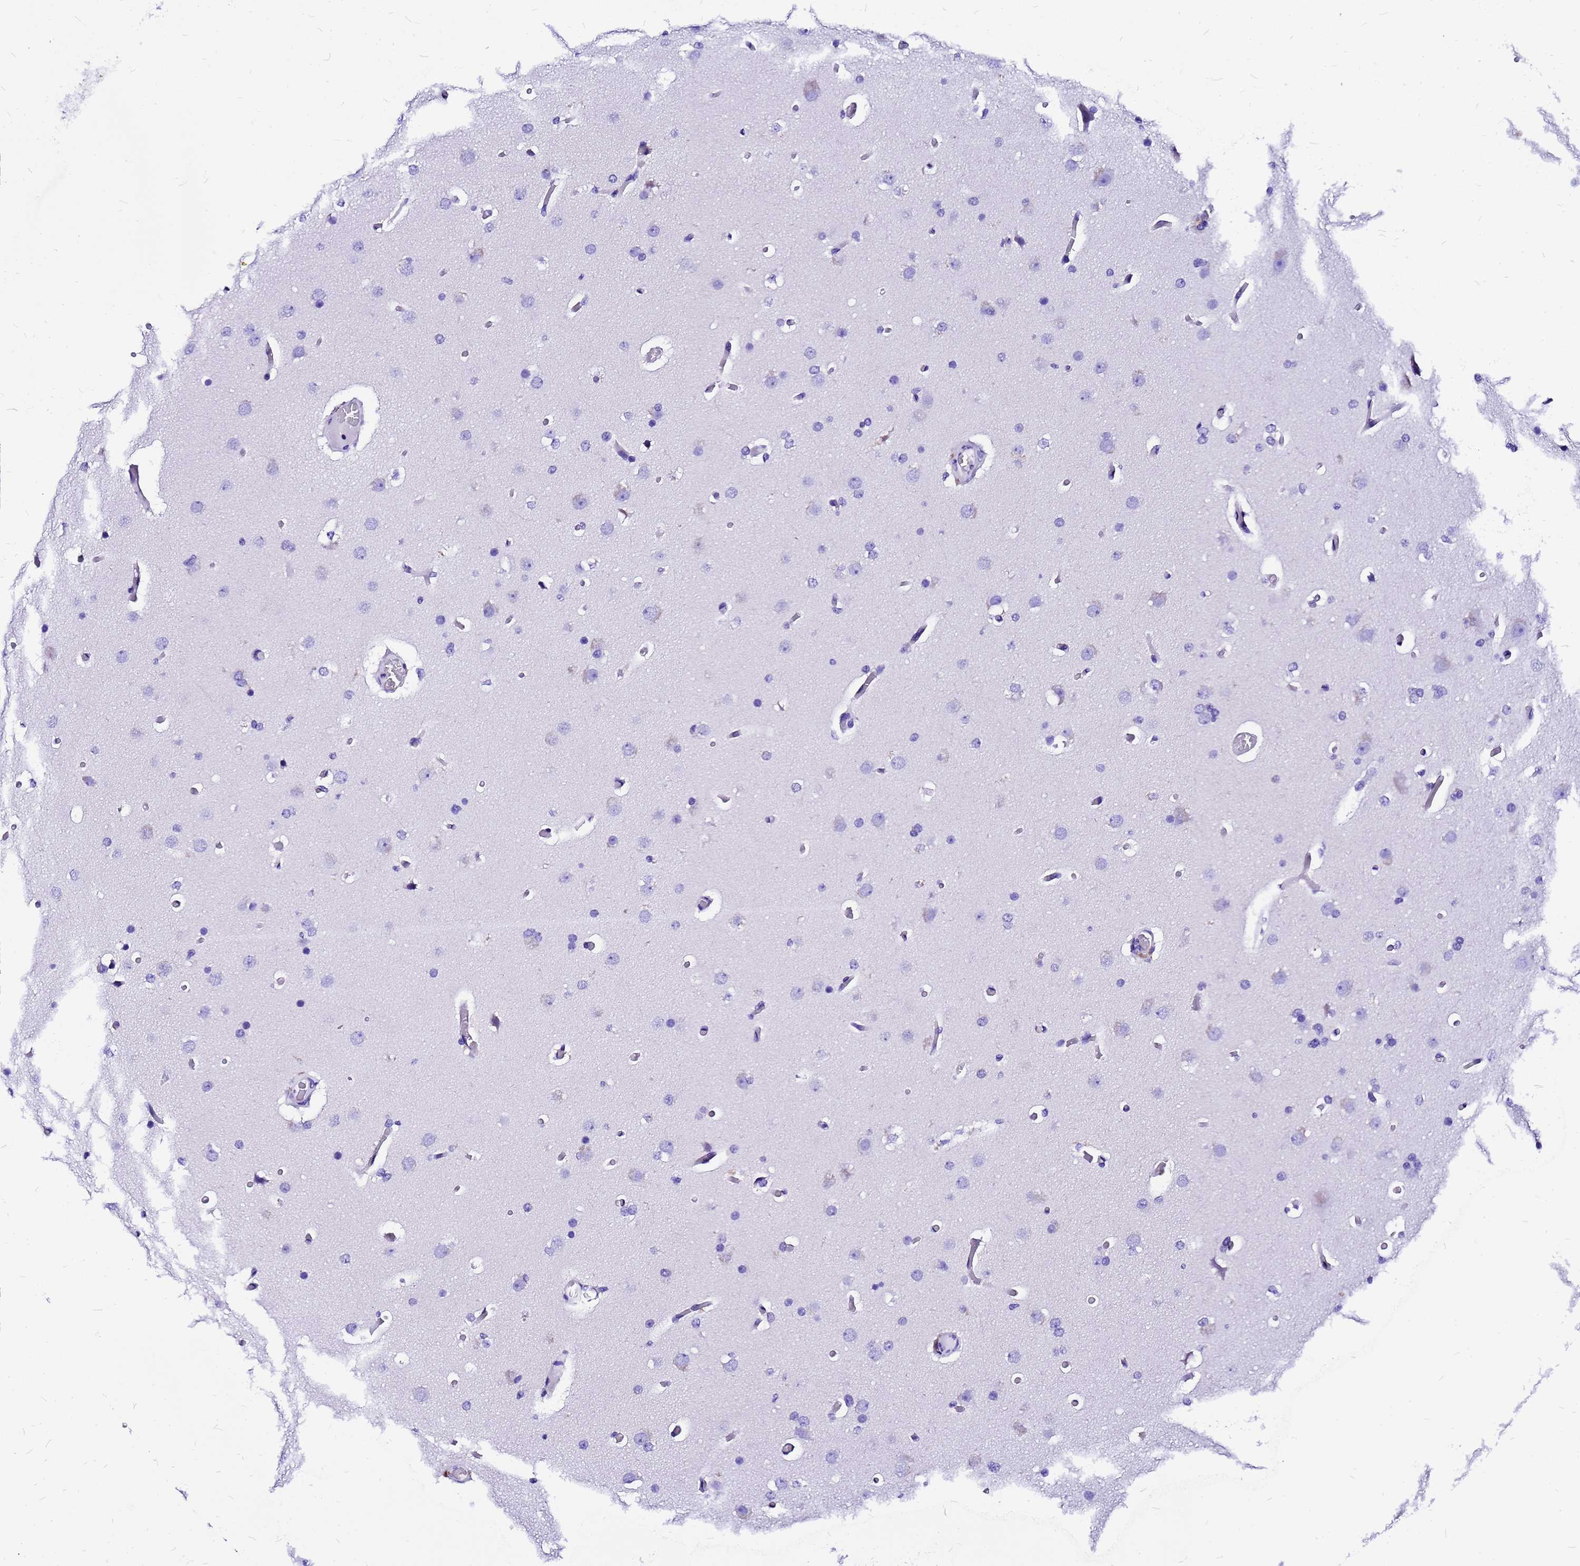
{"staining": {"intensity": "negative", "quantity": "none", "location": "none"}, "tissue": "glioma", "cell_type": "Tumor cells", "image_type": "cancer", "snomed": [{"axis": "morphology", "description": "Glioma, malignant, High grade"}, {"axis": "topography", "description": "Cerebral cortex"}], "caption": "DAB immunohistochemical staining of human glioma reveals no significant staining in tumor cells.", "gene": "HERC4", "patient": {"sex": "female", "age": 36}}